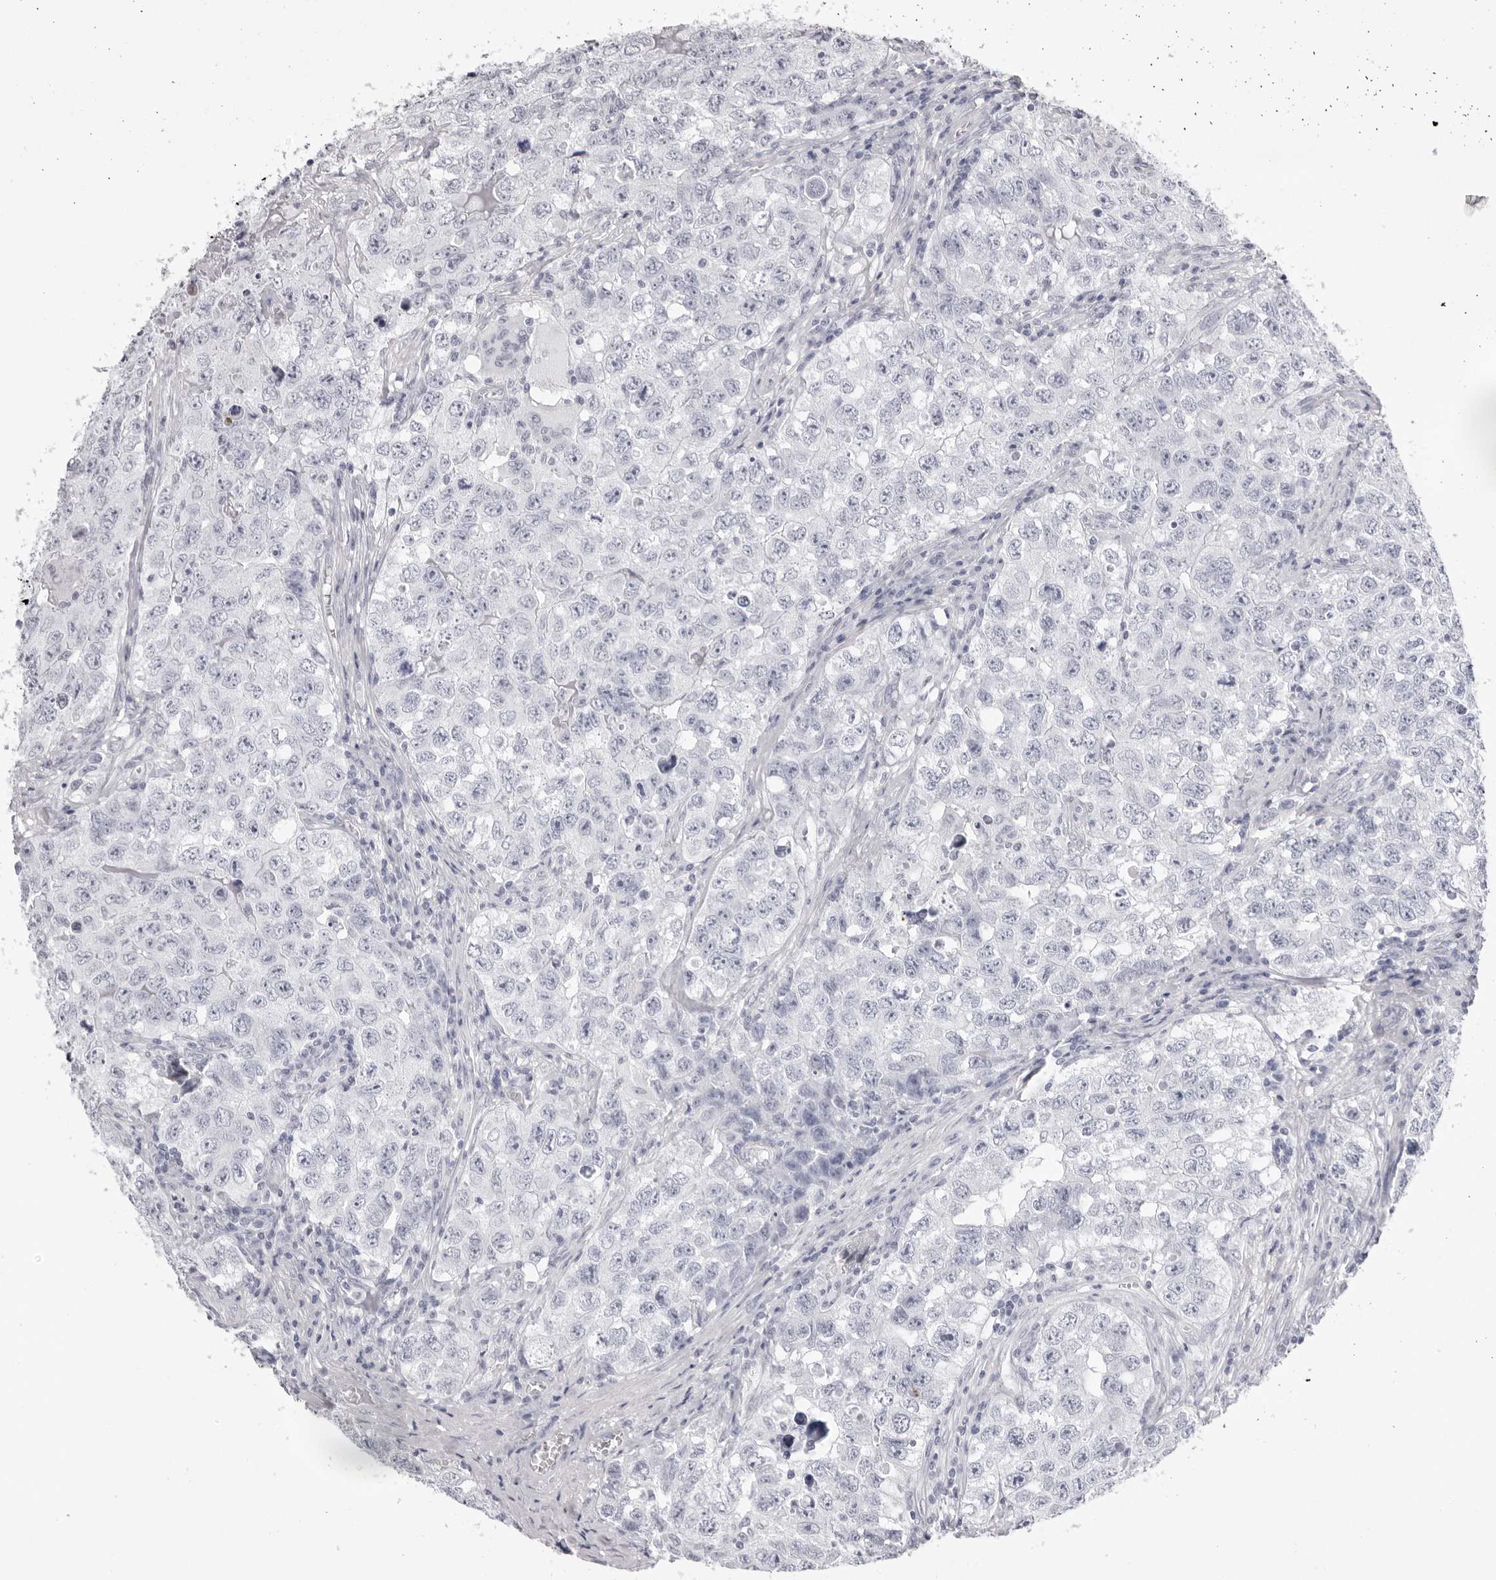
{"staining": {"intensity": "negative", "quantity": "none", "location": "none"}, "tissue": "testis cancer", "cell_type": "Tumor cells", "image_type": "cancer", "snomed": [{"axis": "morphology", "description": "Seminoma, NOS"}, {"axis": "morphology", "description": "Carcinoma, Embryonal, NOS"}, {"axis": "topography", "description": "Testis"}], "caption": "Histopathology image shows no protein expression in tumor cells of testis cancer tissue.", "gene": "TMOD4", "patient": {"sex": "male", "age": 43}}